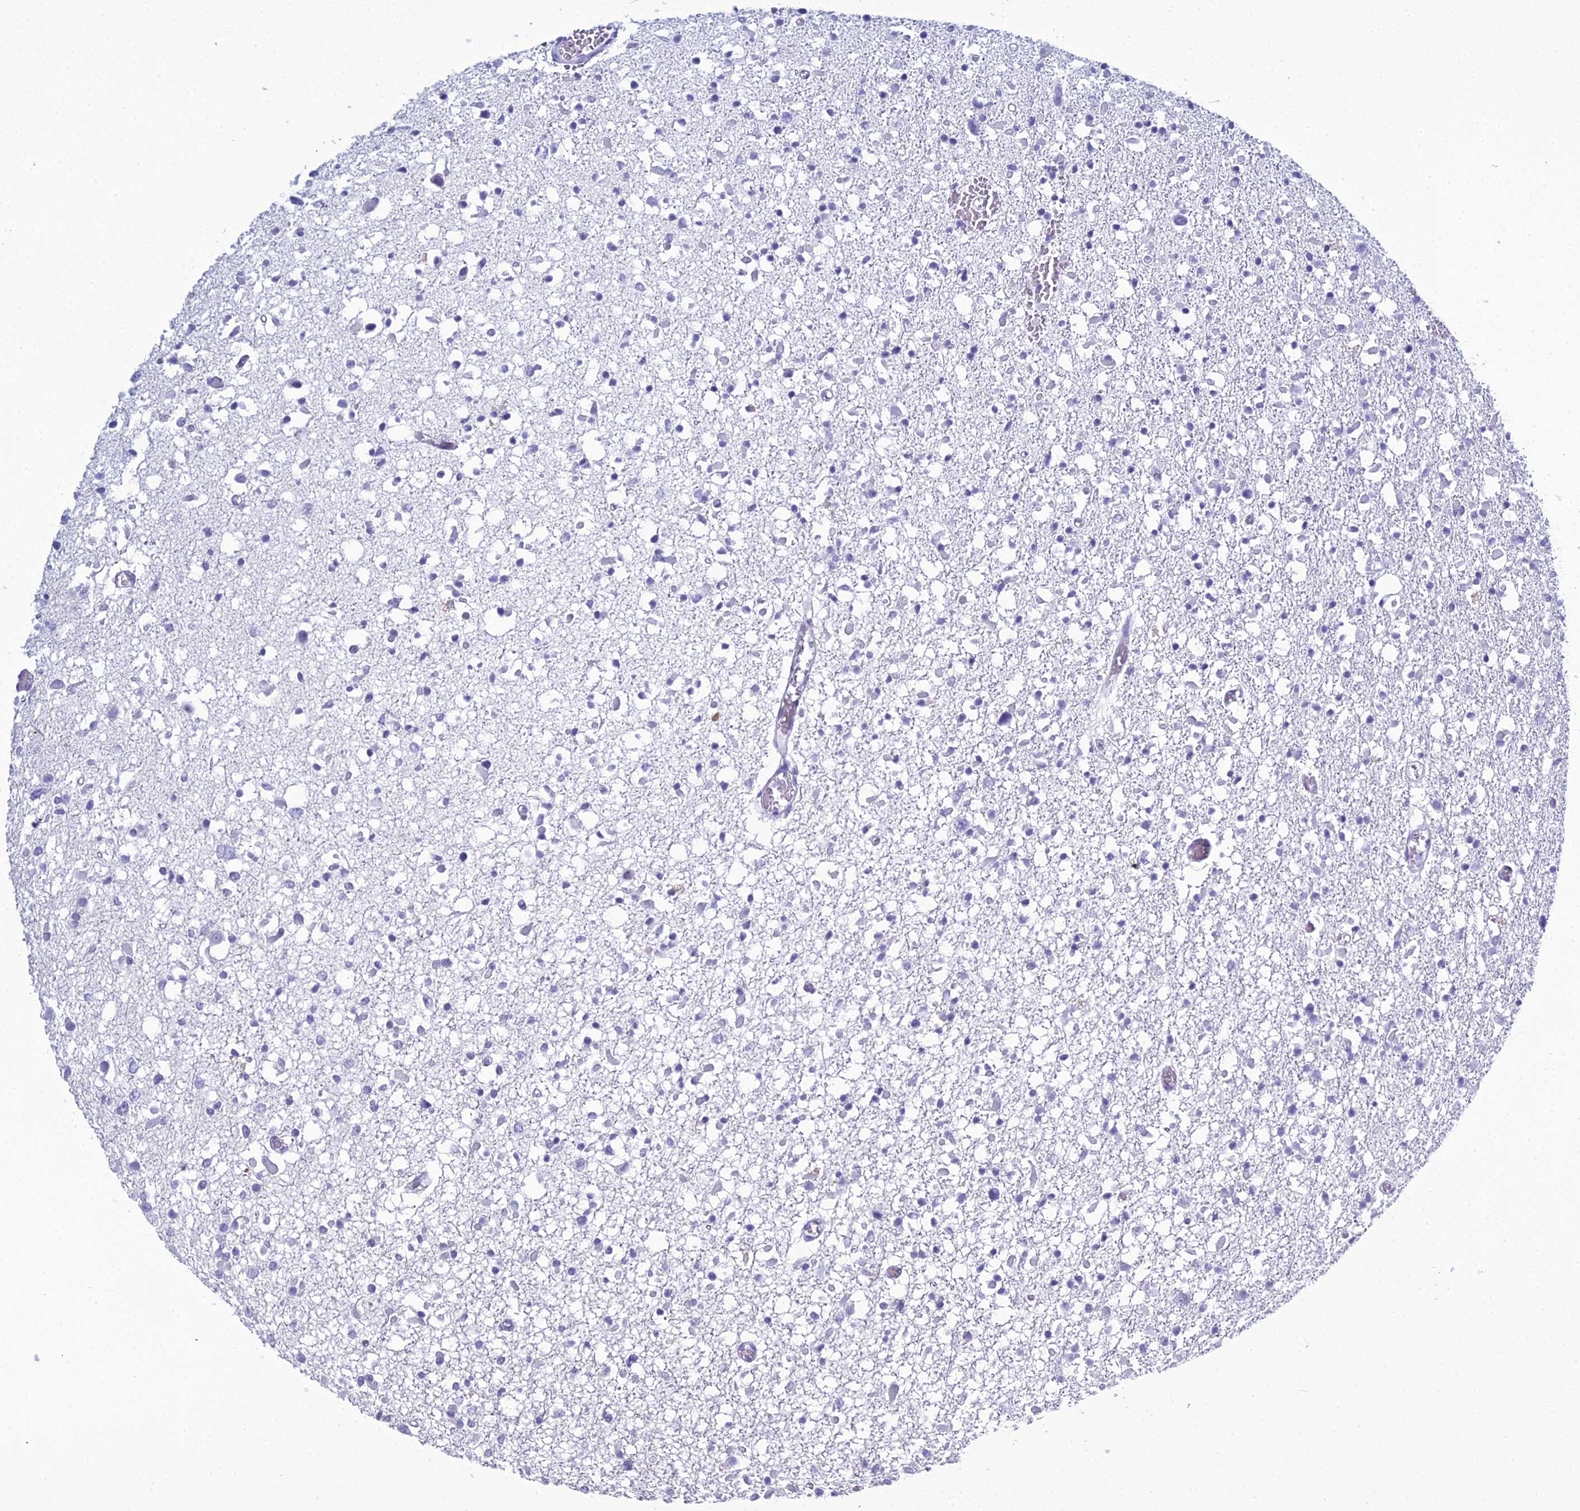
{"staining": {"intensity": "negative", "quantity": "none", "location": "none"}, "tissue": "glioma", "cell_type": "Tumor cells", "image_type": "cancer", "snomed": [{"axis": "morphology", "description": "Glioma, malignant, Low grade"}, {"axis": "topography", "description": "Brain"}], "caption": "An image of glioma stained for a protein exhibits no brown staining in tumor cells.", "gene": "ACE", "patient": {"sex": "female", "age": 22}}